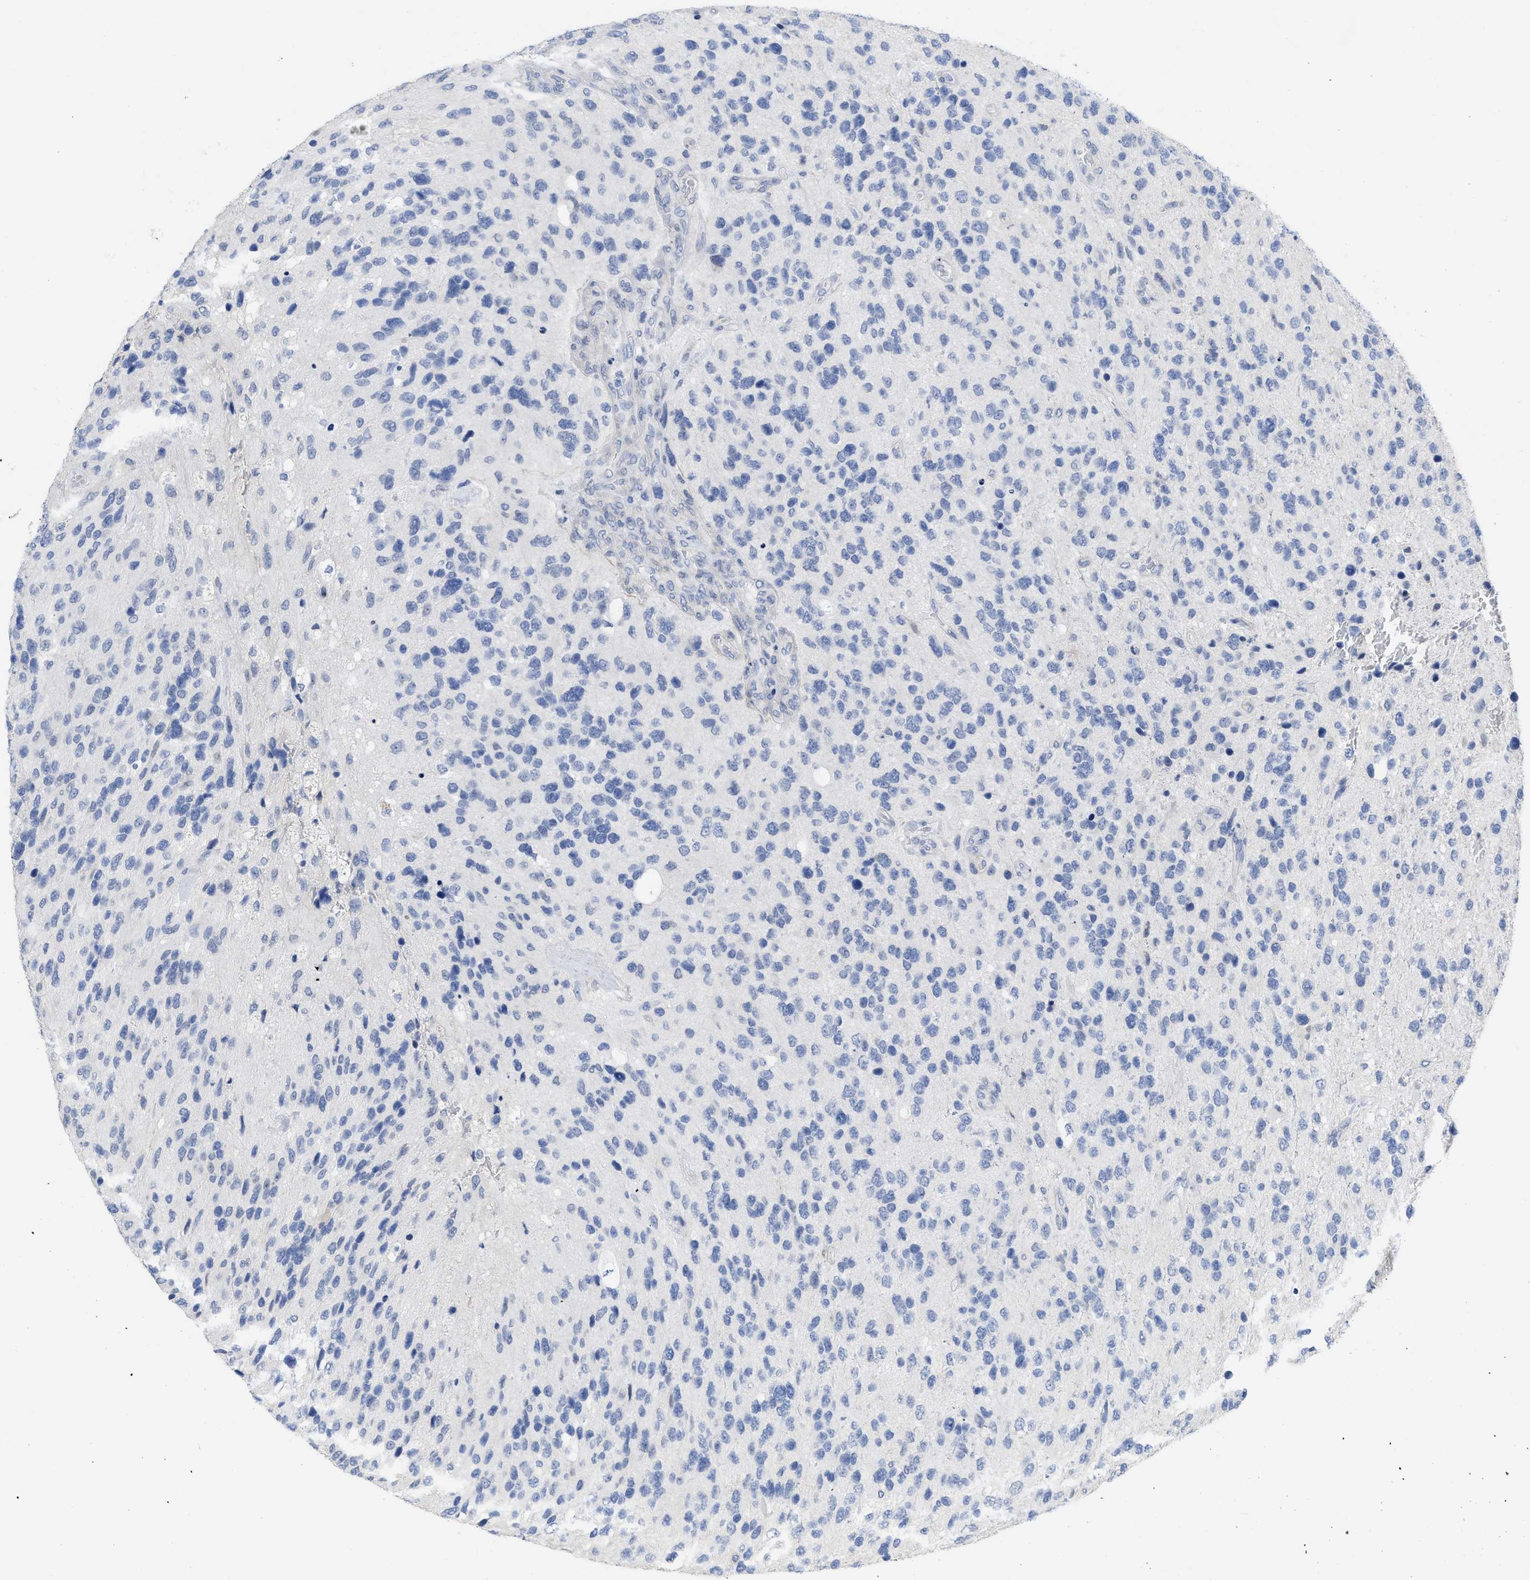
{"staining": {"intensity": "negative", "quantity": "none", "location": "none"}, "tissue": "glioma", "cell_type": "Tumor cells", "image_type": "cancer", "snomed": [{"axis": "morphology", "description": "Glioma, malignant, High grade"}, {"axis": "topography", "description": "Brain"}], "caption": "Human glioma stained for a protein using IHC reveals no expression in tumor cells.", "gene": "ACKR1", "patient": {"sex": "female", "age": 58}}